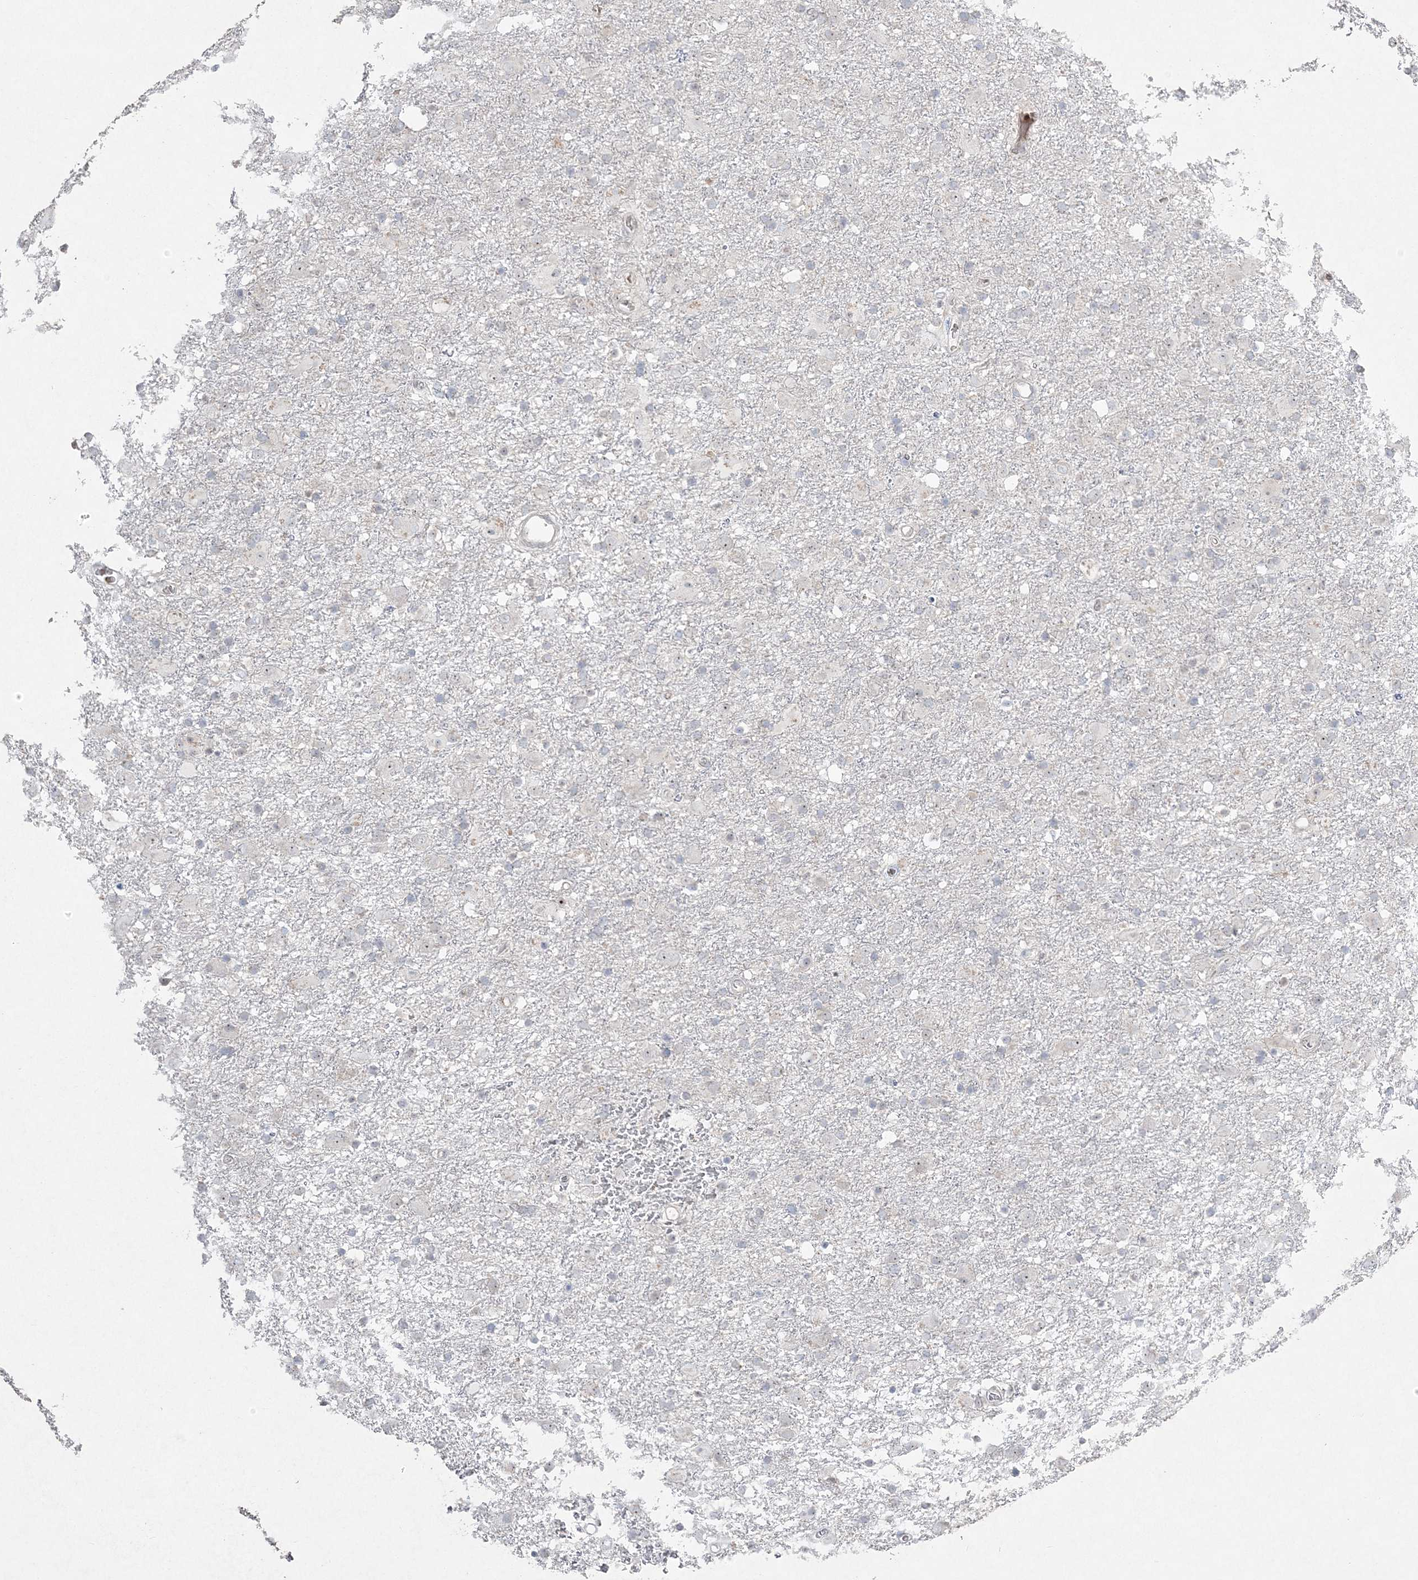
{"staining": {"intensity": "negative", "quantity": "none", "location": "none"}, "tissue": "glioma", "cell_type": "Tumor cells", "image_type": "cancer", "snomed": [{"axis": "morphology", "description": "Glioma, malignant, Low grade"}, {"axis": "topography", "description": "Brain"}], "caption": "This is a image of IHC staining of malignant glioma (low-grade), which shows no staining in tumor cells.", "gene": "NOP16", "patient": {"sex": "male", "age": 65}}